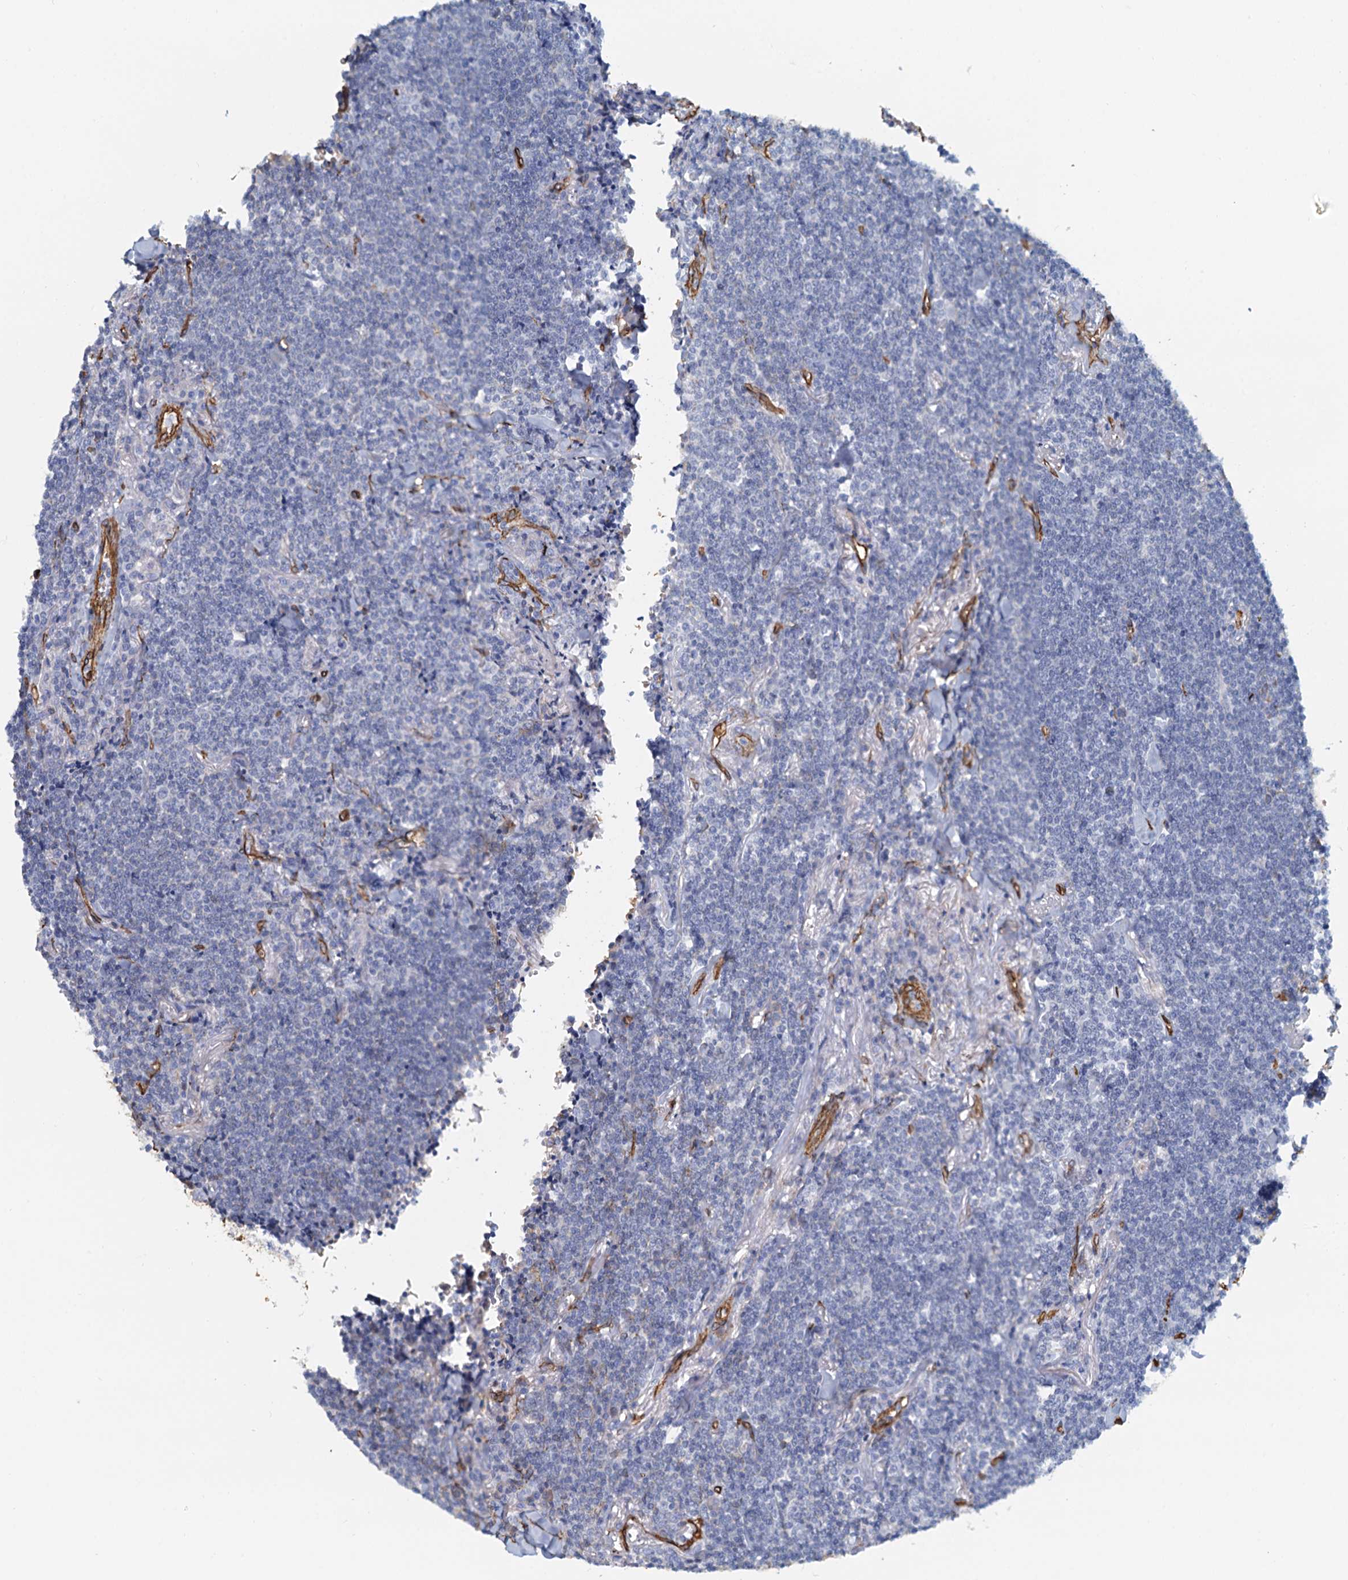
{"staining": {"intensity": "negative", "quantity": "none", "location": "none"}, "tissue": "lymphoma", "cell_type": "Tumor cells", "image_type": "cancer", "snomed": [{"axis": "morphology", "description": "Malignant lymphoma, non-Hodgkin's type, Low grade"}, {"axis": "topography", "description": "Lung"}], "caption": "Immunohistochemical staining of lymphoma shows no significant positivity in tumor cells. (DAB (3,3'-diaminobenzidine) IHC with hematoxylin counter stain).", "gene": "DGKG", "patient": {"sex": "female", "age": 71}}